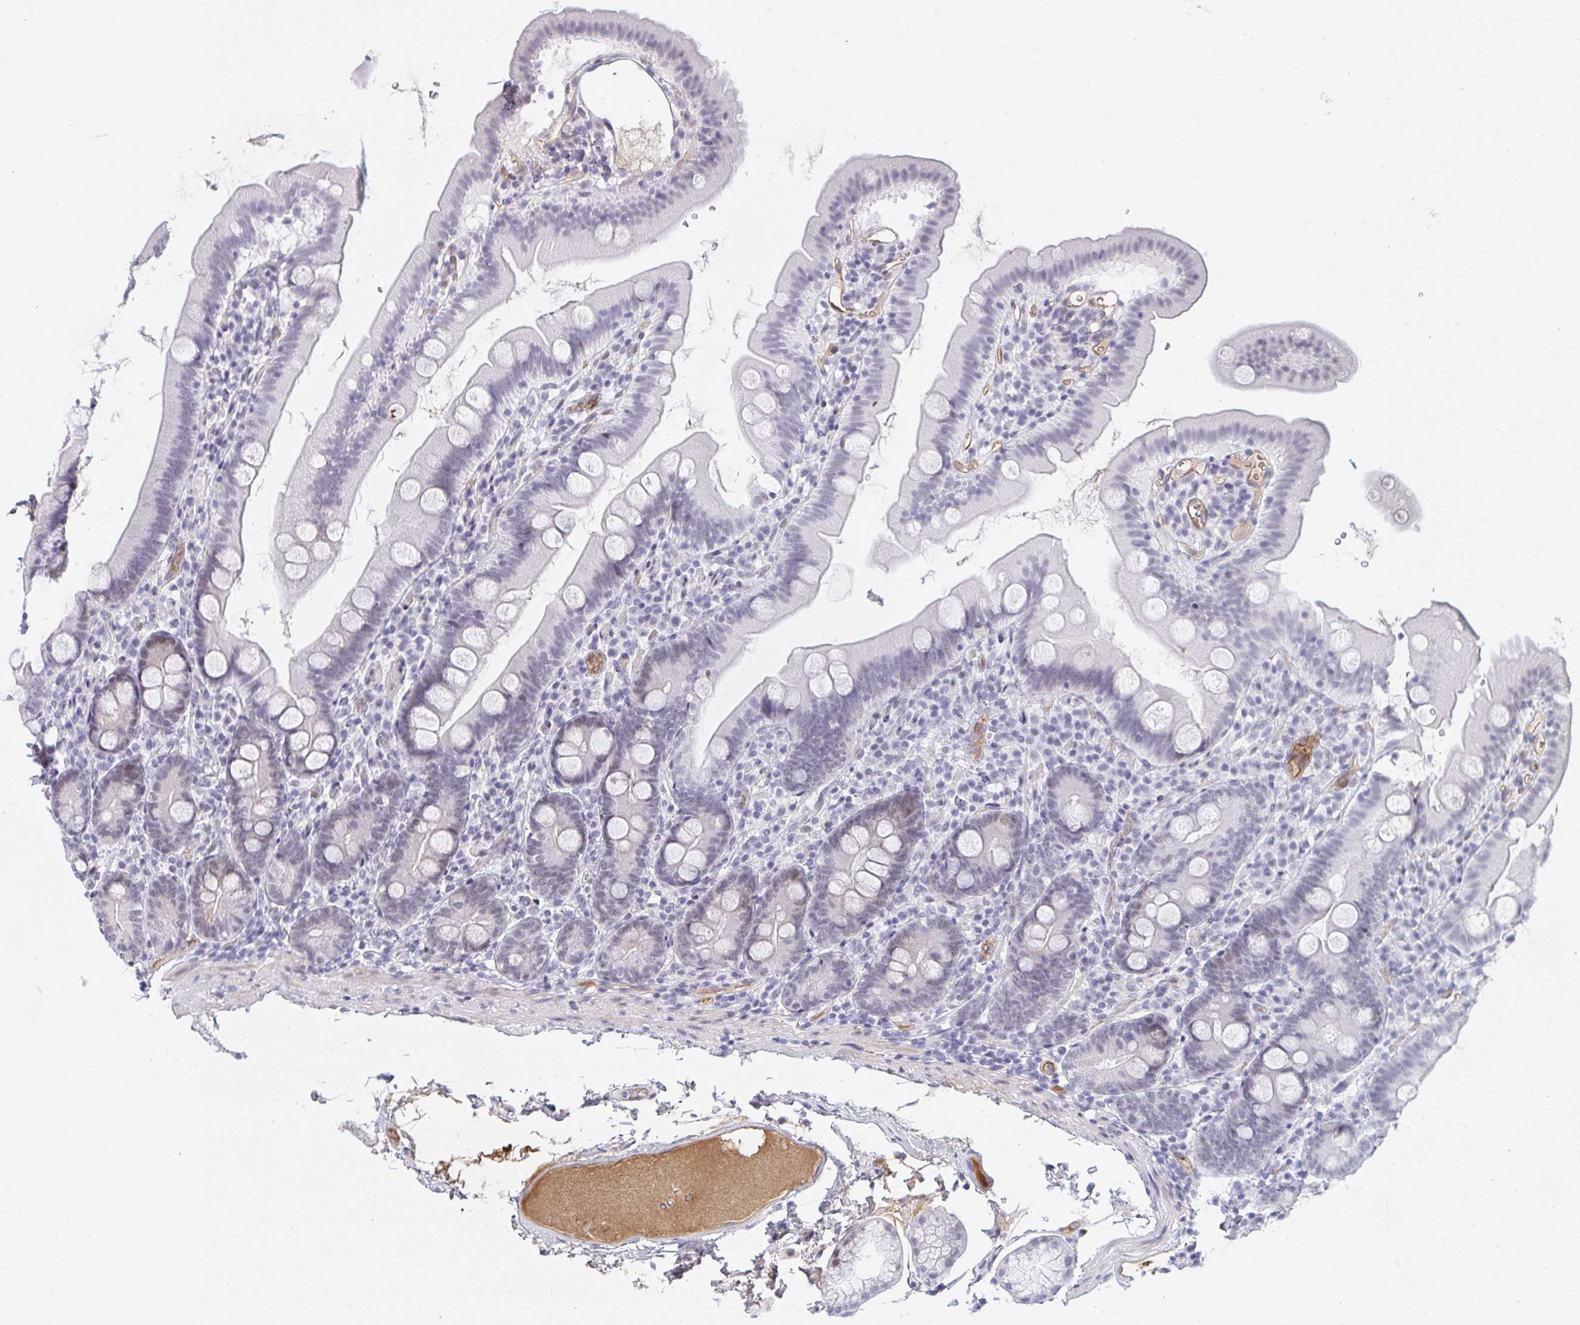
{"staining": {"intensity": "weak", "quantity": "25%-75%", "location": "cytoplasmic/membranous,nuclear"}, "tissue": "duodenum", "cell_type": "Glandular cells", "image_type": "normal", "snomed": [{"axis": "morphology", "description": "Normal tissue, NOS"}, {"axis": "topography", "description": "Duodenum"}], "caption": "Protein expression analysis of benign duodenum exhibits weak cytoplasmic/membranous,nuclear staining in approximately 25%-75% of glandular cells. (Stains: DAB (3,3'-diaminobenzidine) in brown, nuclei in blue, Microscopy: brightfield microscopy at high magnification).", "gene": "DSCAML1", "patient": {"sex": "female", "age": 67}}